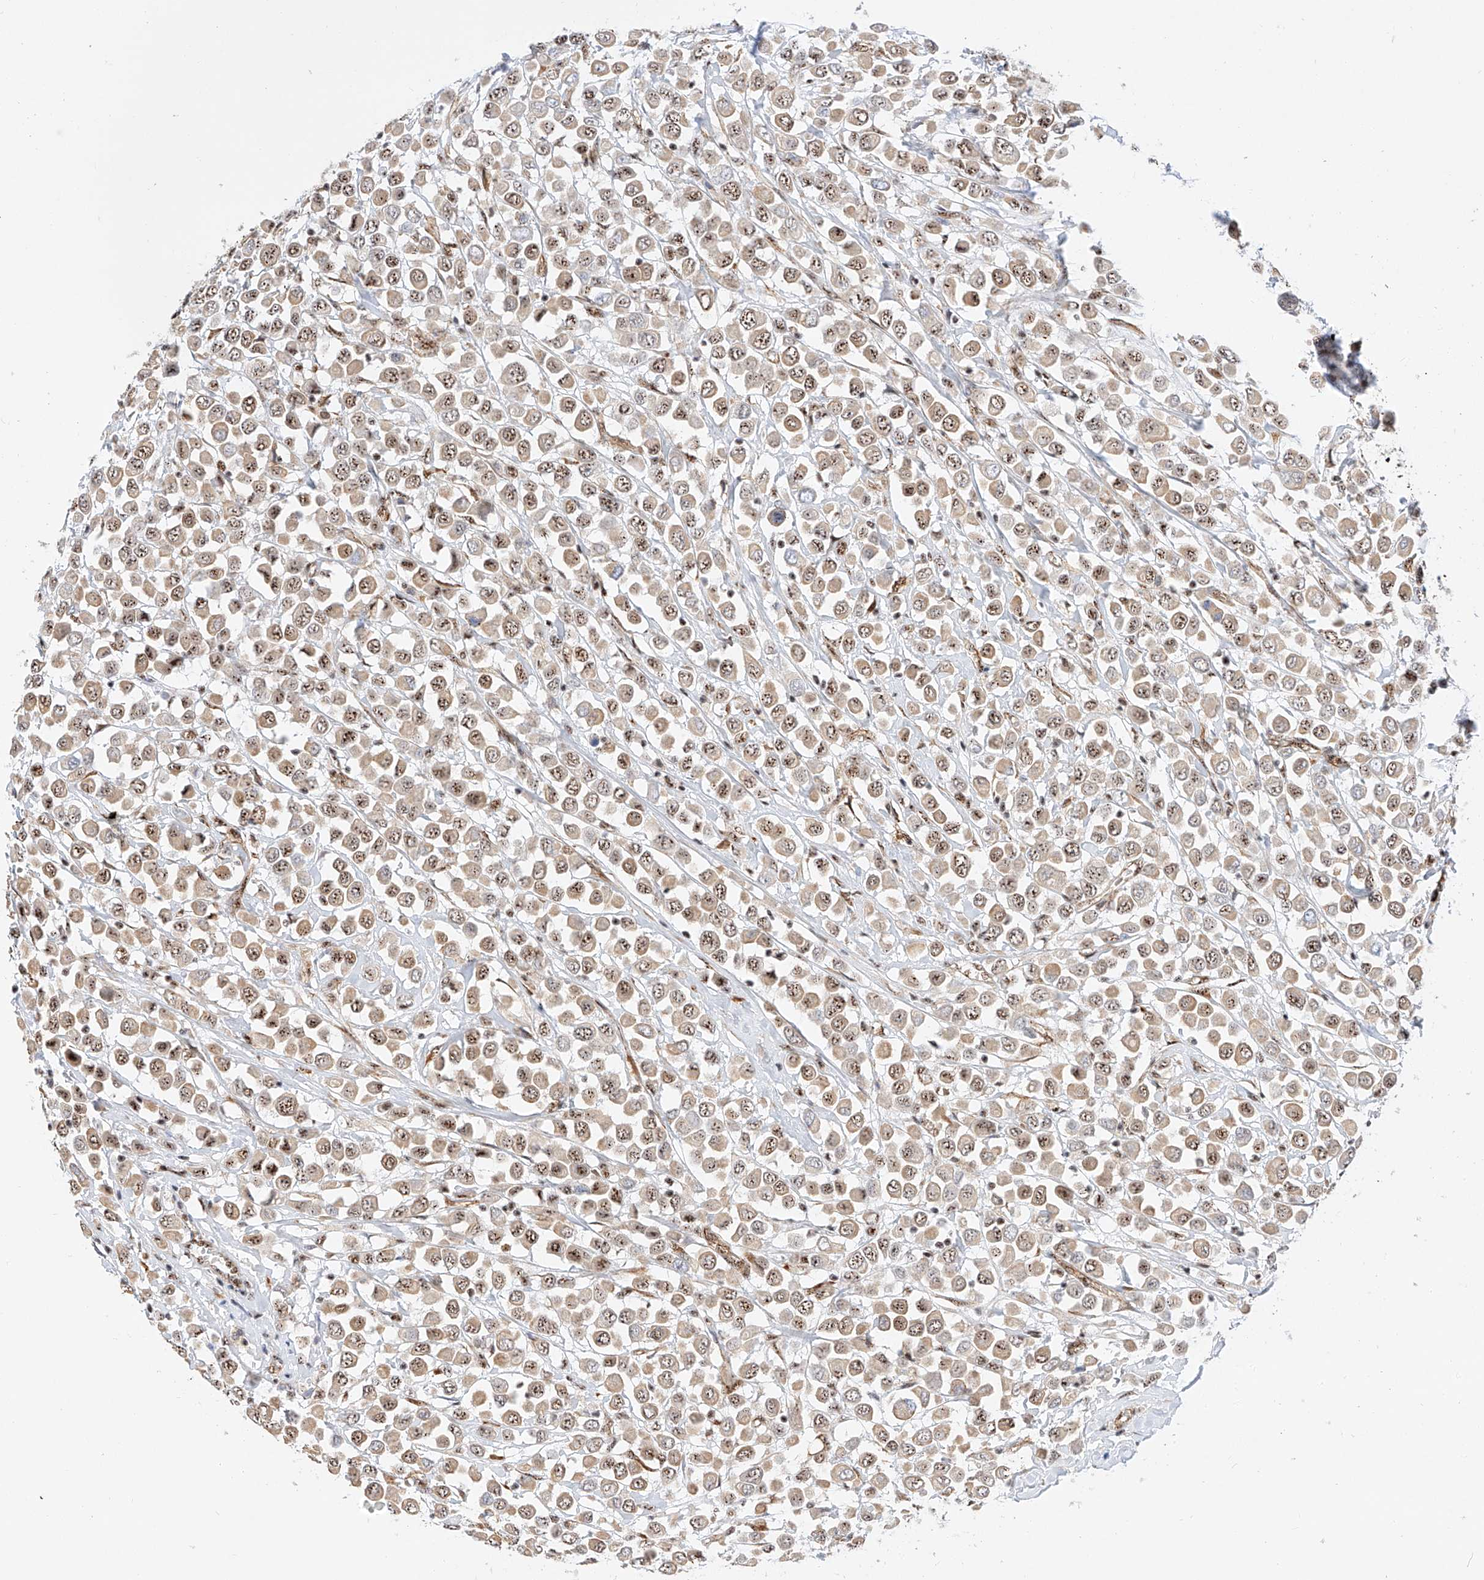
{"staining": {"intensity": "moderate", "quantity": ">75%", "location": "nuclear"}, "tissue": "breast cancer", "cell_type": "Tumor cells", "image_type": "cancer", "snomed": [{"axis": "morphology", "description": "Duct carcinoma"}, {"axis": "topography", "description": "Breast"}], "caption": "This micrograph displays breast cancer stained with IHC to label a protein in brown. The nuclear of tumor cells show moderate positivity for the protein. Nuclei are counter-stained blue.", "gene": "ATXN7L2", "patient": {"sex": "female", "age": 61}}